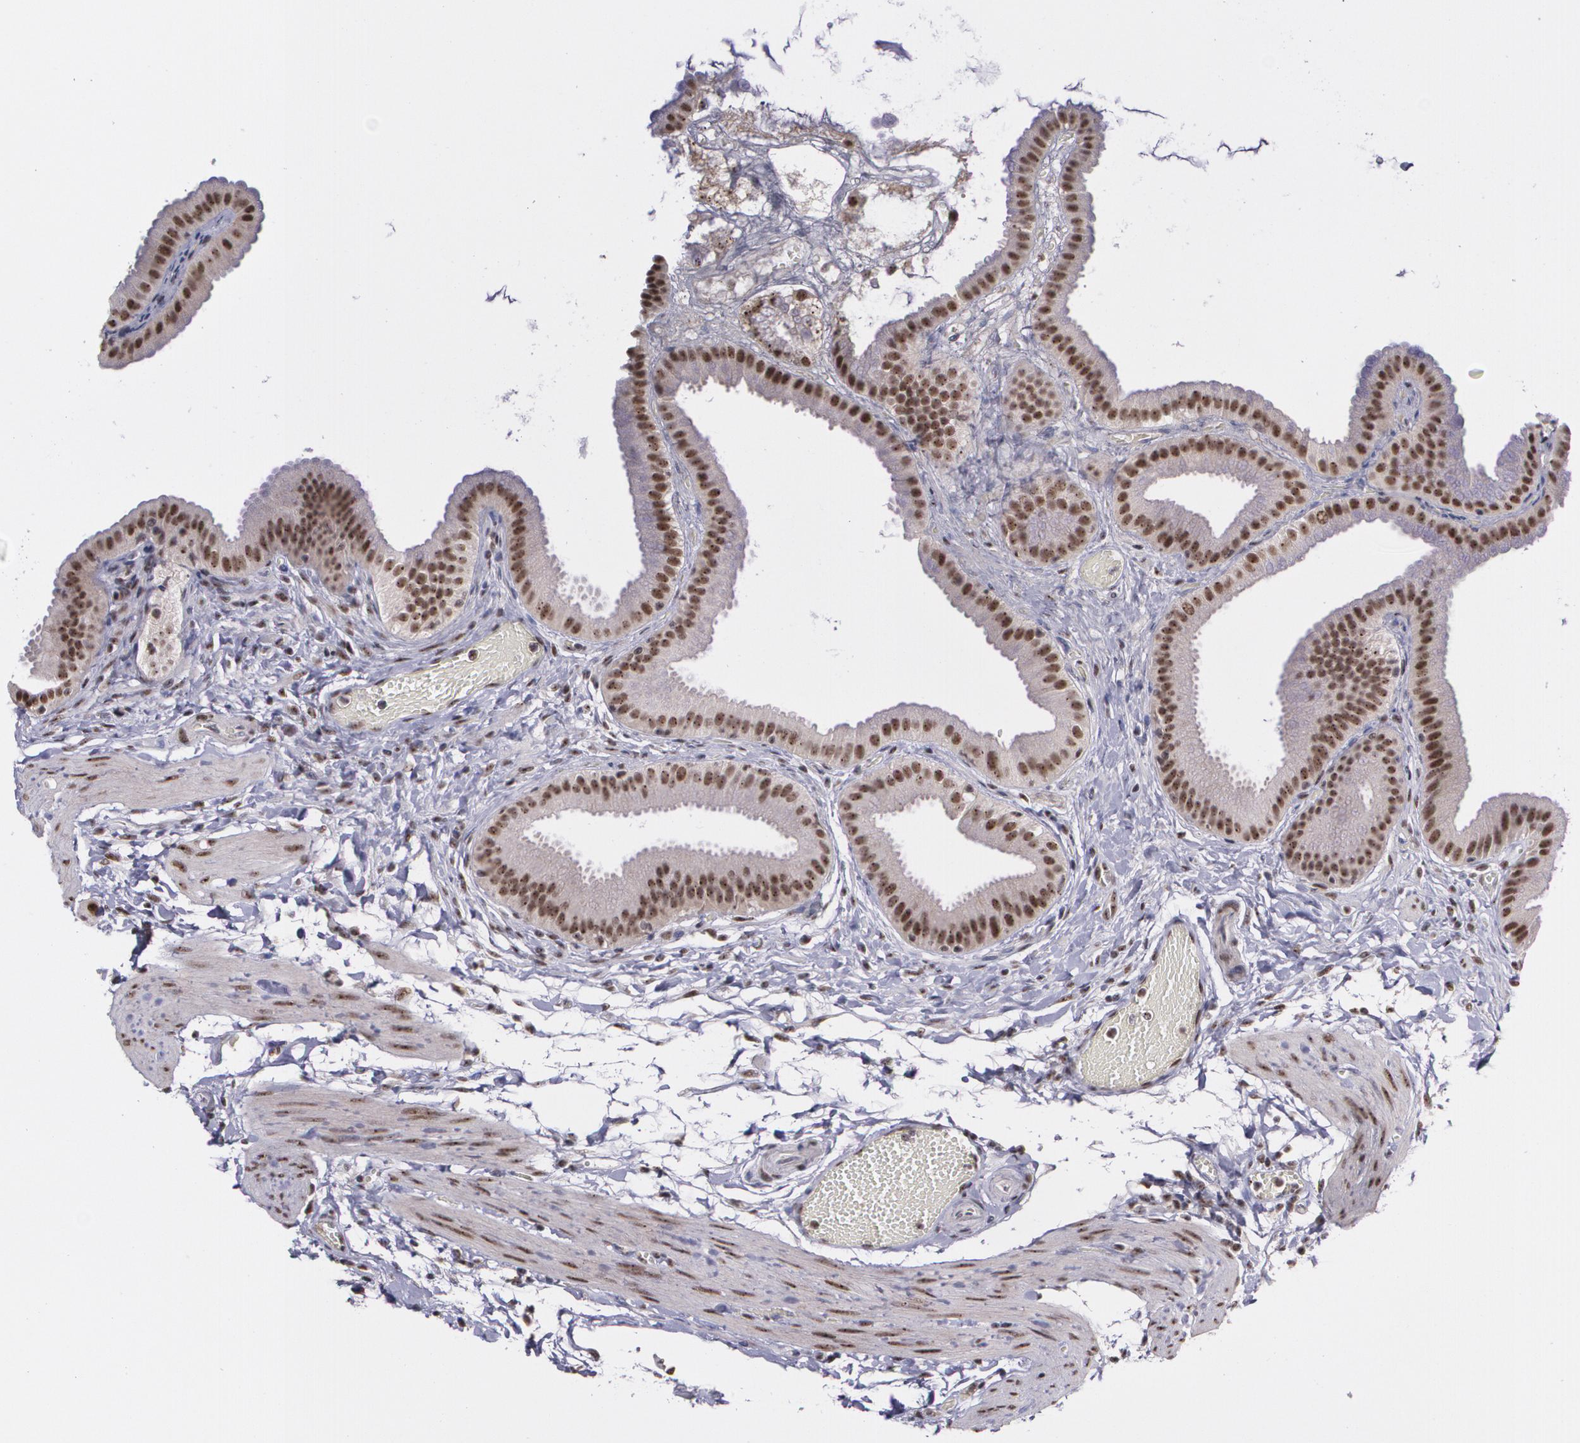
{"staining": {"intensity": "moderate", "quantity": ">75%", "location": "nuclear"}, "tissue": "gallbladder", "cell_type": "Glandular cells", "image_type": "normal", "snomed": [{"axis": "morphology", "description": "Normal tissue, NOS"}, {"axis": "topography", "description": "Gallbladder"}], "caption": "Immunohistochemical staining of normal gallbladder displays moderate nuclear protein staining in about >75% of glandular cells.", "gene": "C6orf15", "patient": {"sex": "female", "age": 63}}